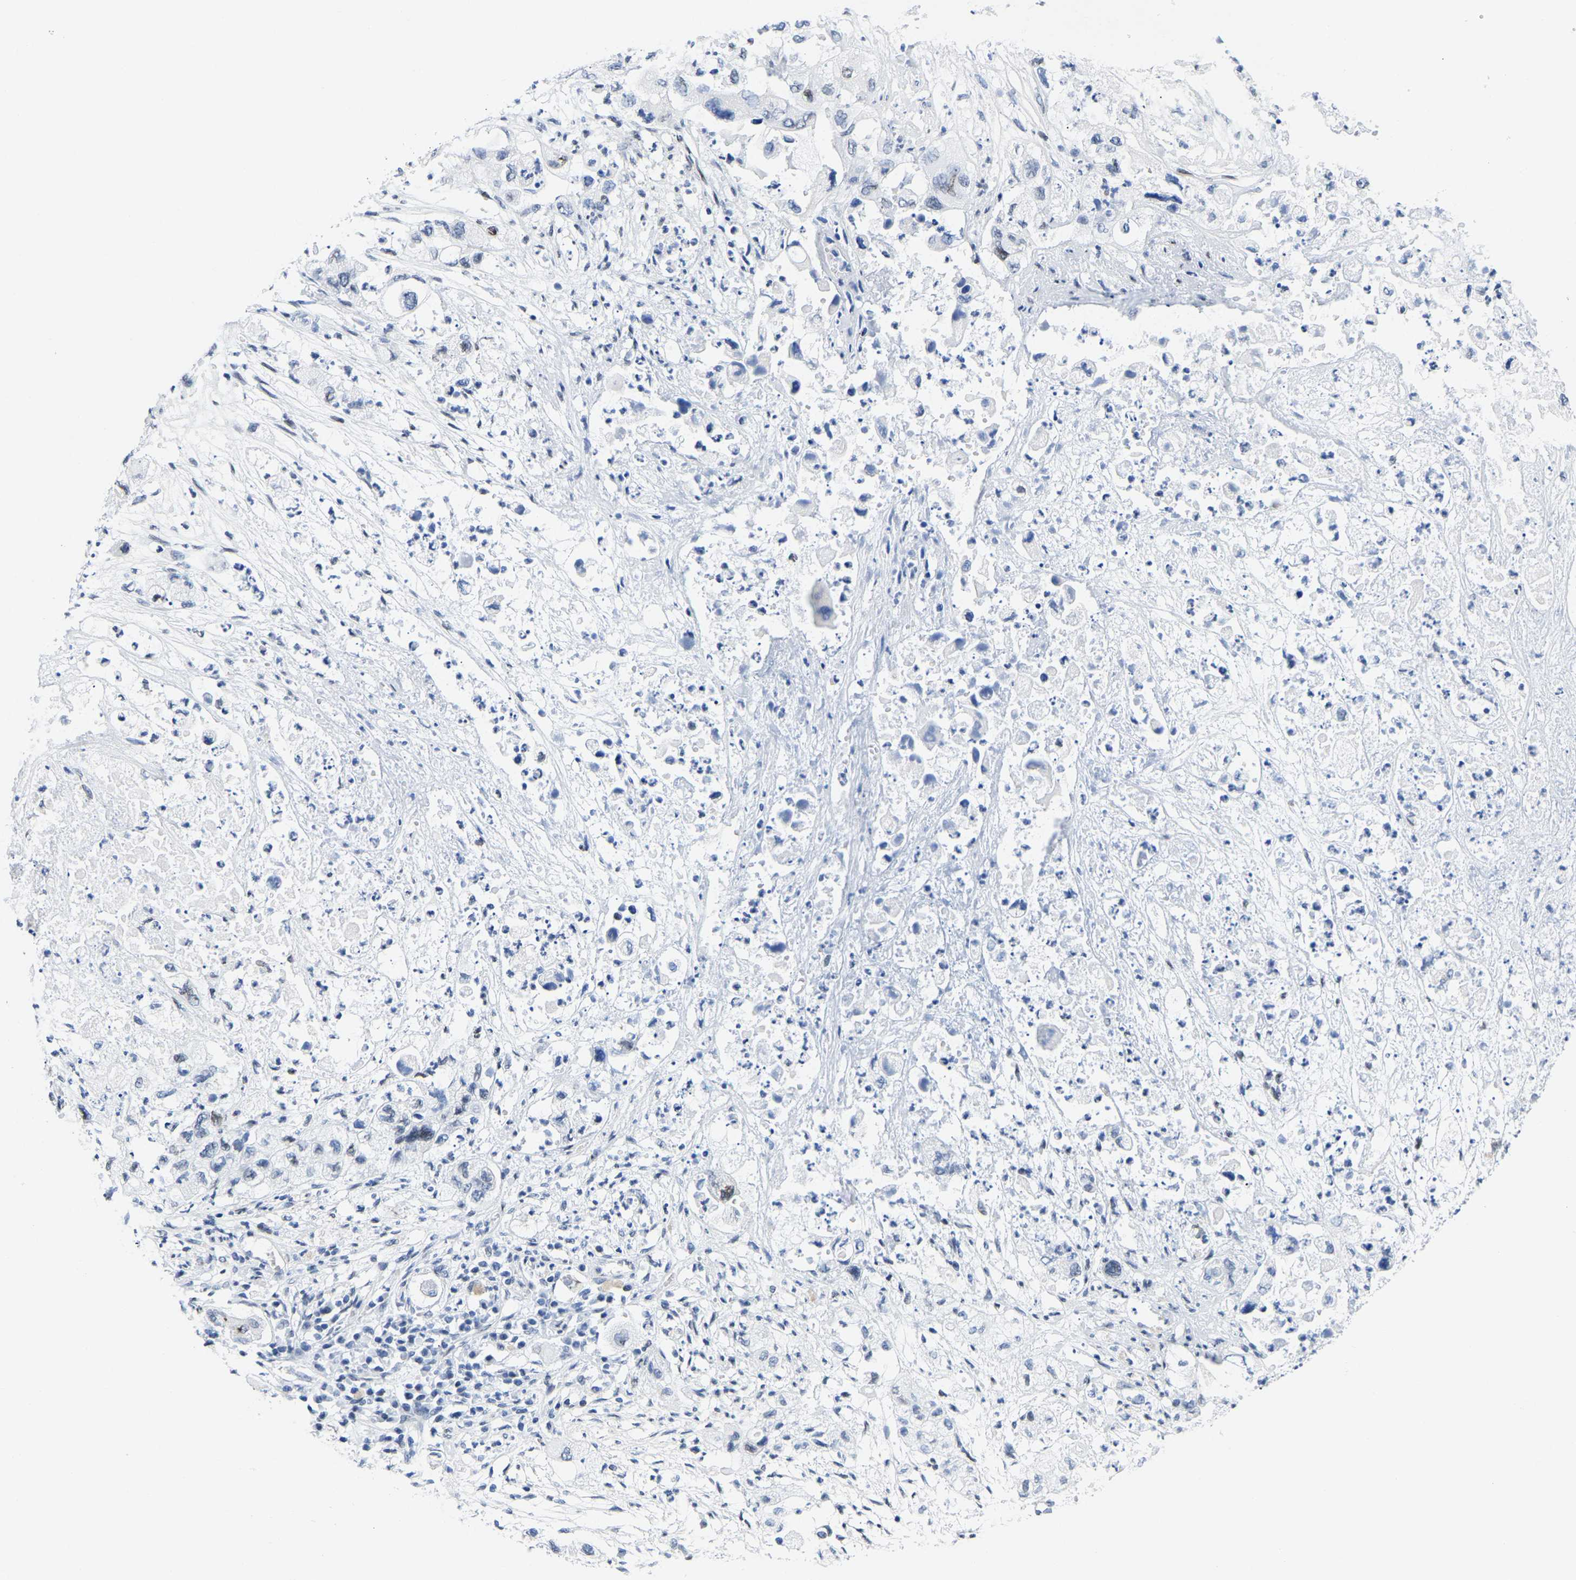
{"staining": {"intensity": "weak", "quantity": "<25%", "location": "nuclear"}, "tissue": "pancreatic cancer", "cell_type": "Tumor cells", "image_type": "cancer", "snomed": [{"axis": "morphology", "description": "Adenocarcinoma, NOS"}, {"axis": "topography", "description": "Pancreas"}], "caption": "DAB (3,3'-diaminobenzidine) immunohistochemical staining of pancreatic adenocarcinoma reveals no significant positivity in tumor cells.", "gene": "UPK3A", "patient": {"sex": "female", "age": 78}}